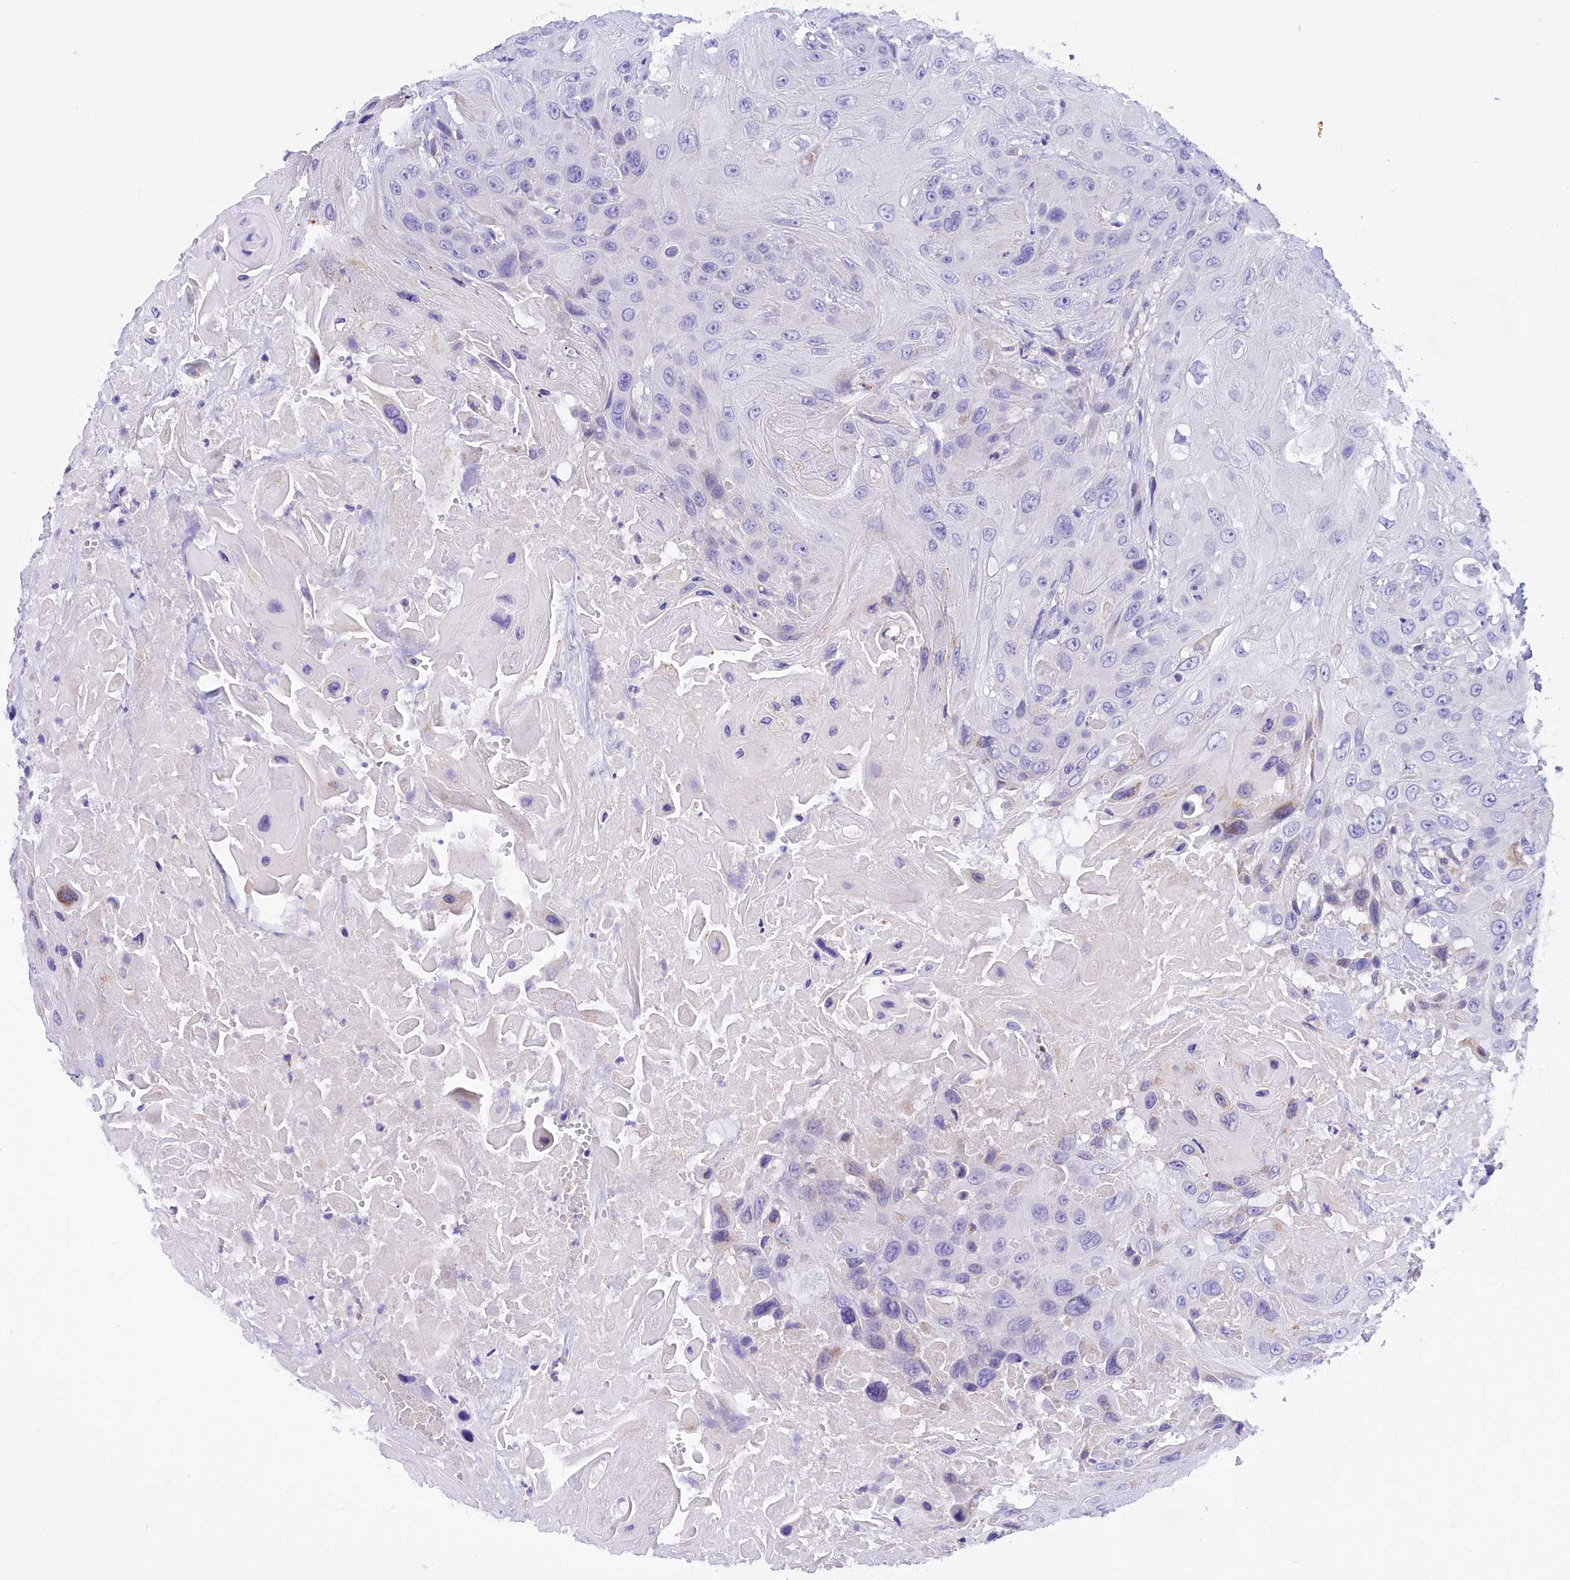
{"staining": {"intensity": "negative", "quantity": "none", "location": "none"}, "tissue": "head and neck cancer", "cell_type": "Tumor cells", "image_type": "cancer", "snomed": [{"axis": "morphology", "description": "Squamous cell carcinoma, NOS"}, {"axis": "topography", "description": "Head-Neck"}], "caption": "This is a histopathology image of immunohistochemistry (IHC) staining of head and neck squamous cell carcinoma, which shows no staining in tumor cells.", "gene": "COL6A5", "patient": {"sex": "male", "age": 81}}